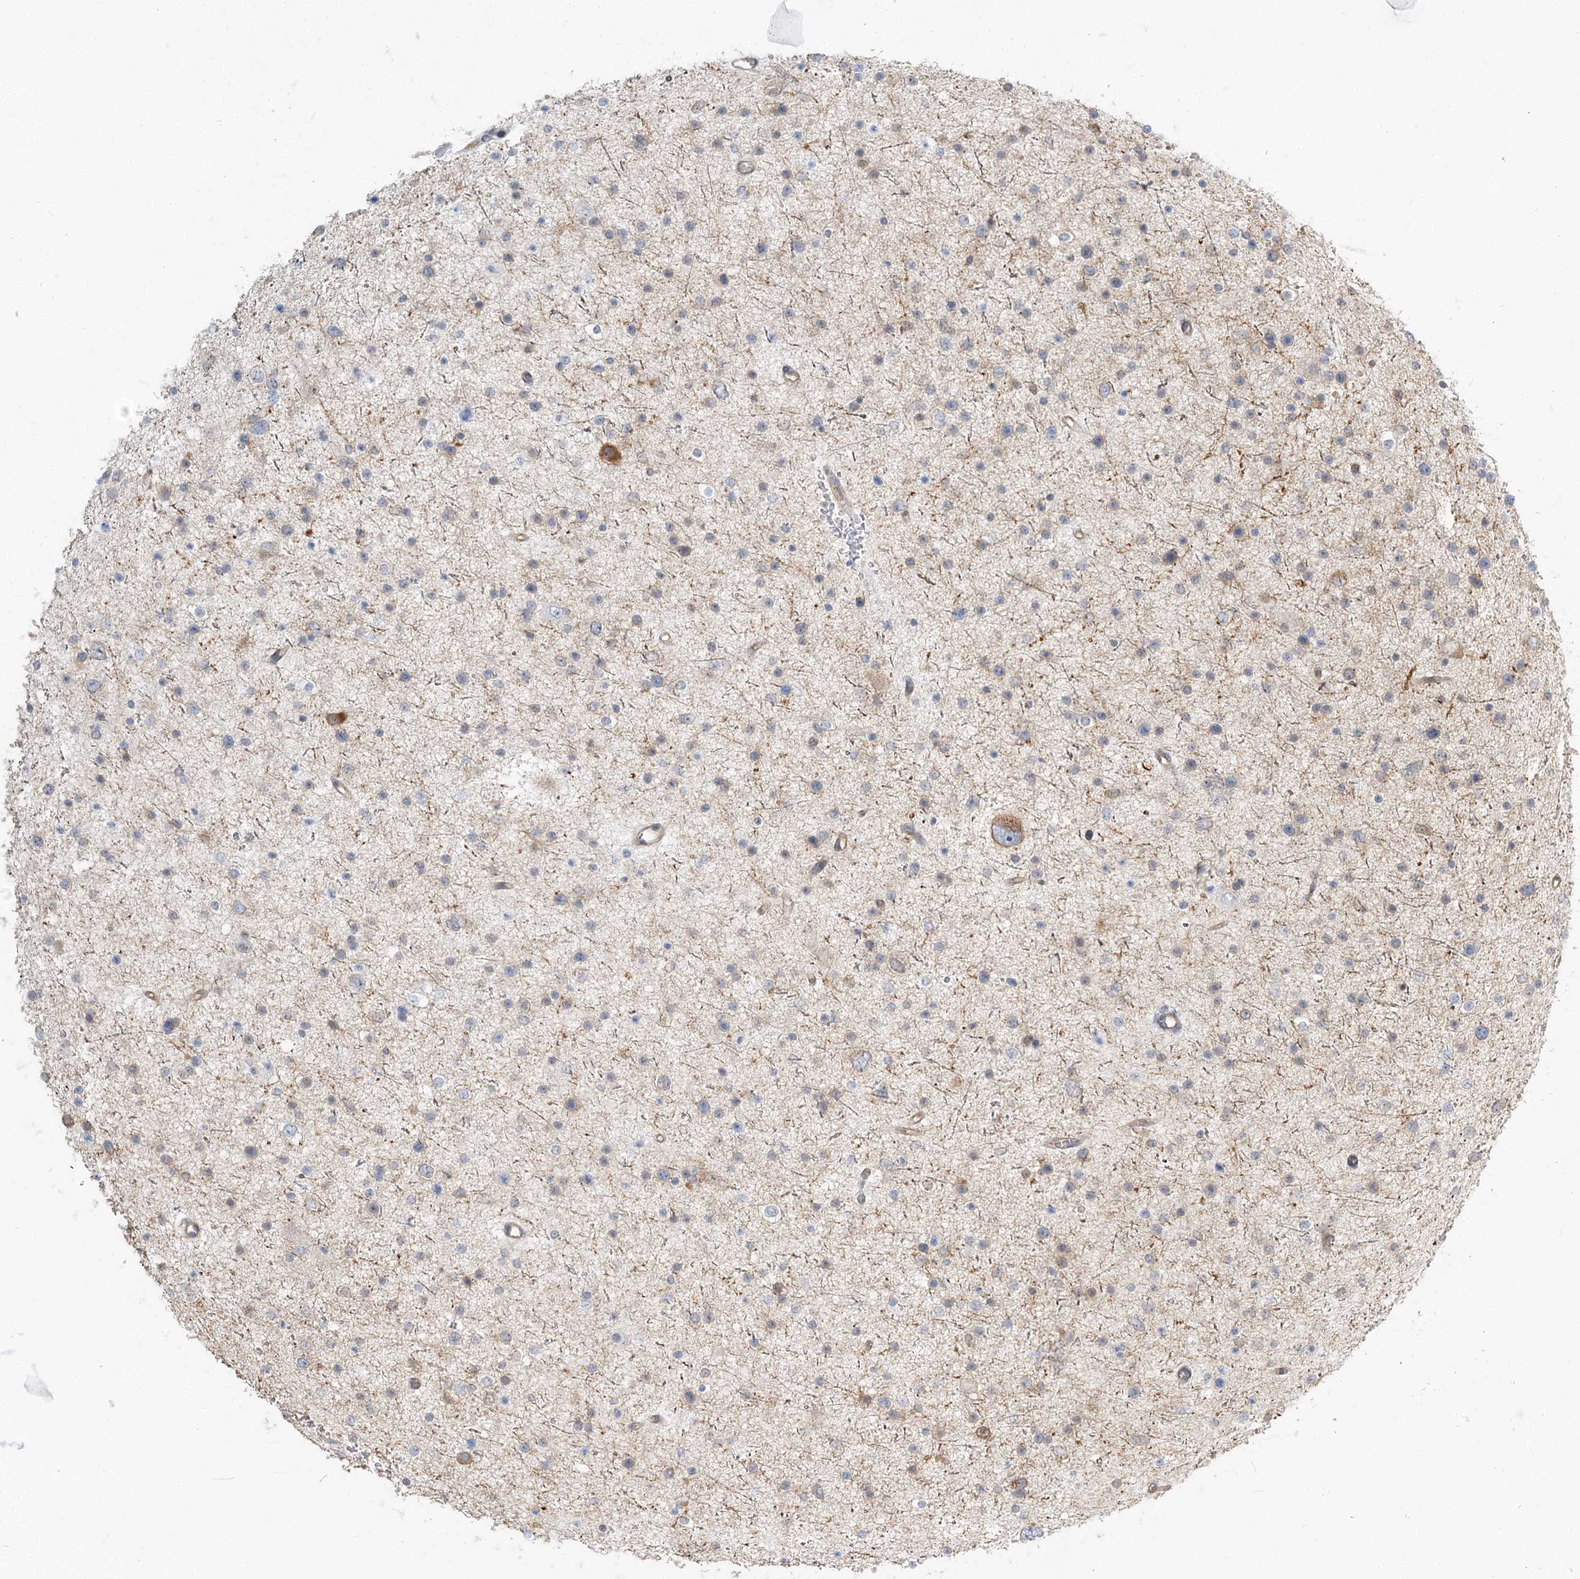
{"staining": {"intensity": "weak", "quantity": "<25%", "location": "cytoplasmic/membranous"}, "tissue": "glioma", "cell_type": "Tumor cells", "image_type": "cancer", "snomed": [{"axis": "morphology", "description": "Glioma, malignant, Low grade"}, {"axis": "topography", "description": "Cerebral cortex"}], "caption": "Glioma stained for a protein using immunohistochemistry (IHC) exhibits no positivity tumor cells.", "gene": "GUCY2C", "patient": {"sex": "female", "age": 39}}